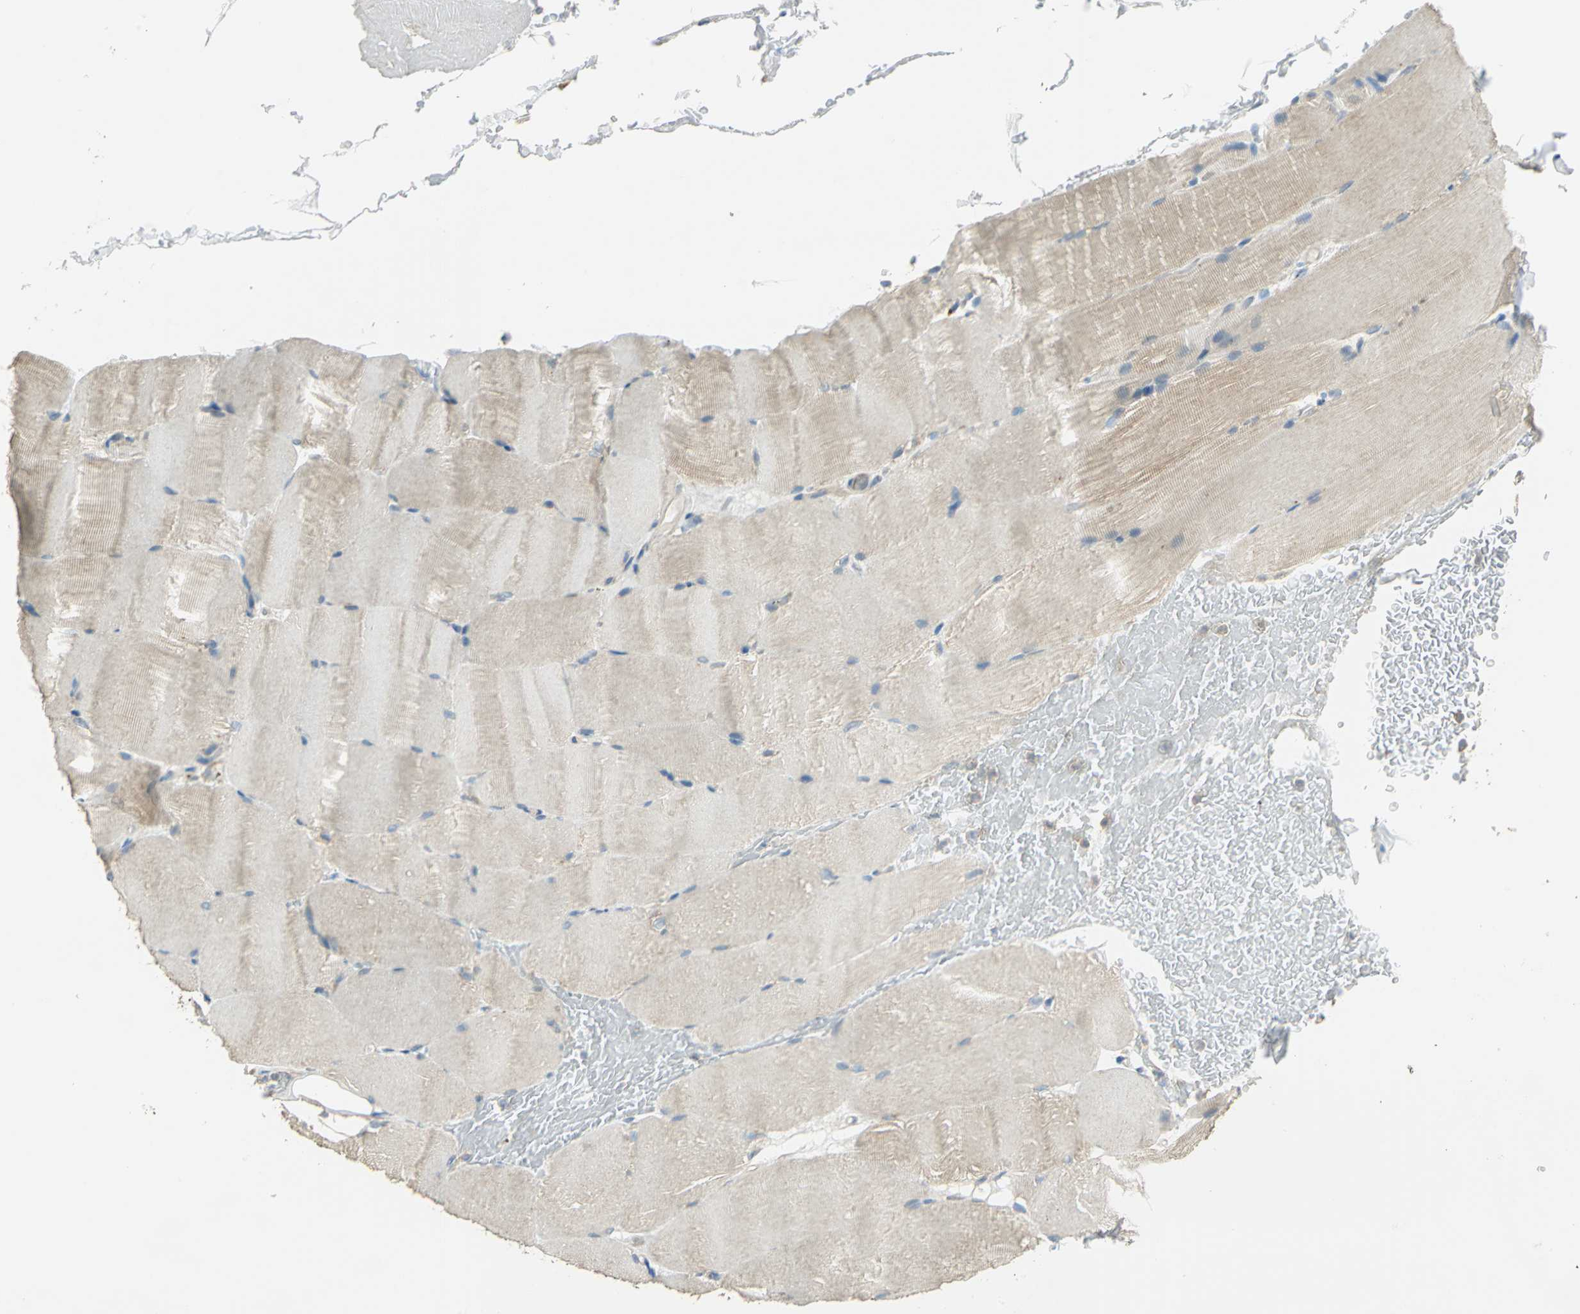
{"staining": {"intensity": "moderate", "quantity": "<25%", "location": "cytoplasmic/membranous"}, "tissue": "skeletal muscle", "cell_type": "Myocytes", "image_type": "normal", "snomed": [{"axis": "morphology", "description": "Normal tissue, NOS"}, {"axis": "topography", "description": "Skeletal muscle"}, {"axis": "topography", "description": "Parathyroid gland"}], "caption": "Normal skeletal muscle was stained to show a protein in brown. There is low levels of moderate cytoplasmic/membranous positivity in about <25% of myocytes.", "gene": "SHC2", "patient": {"sex": "female", "age": 37}}